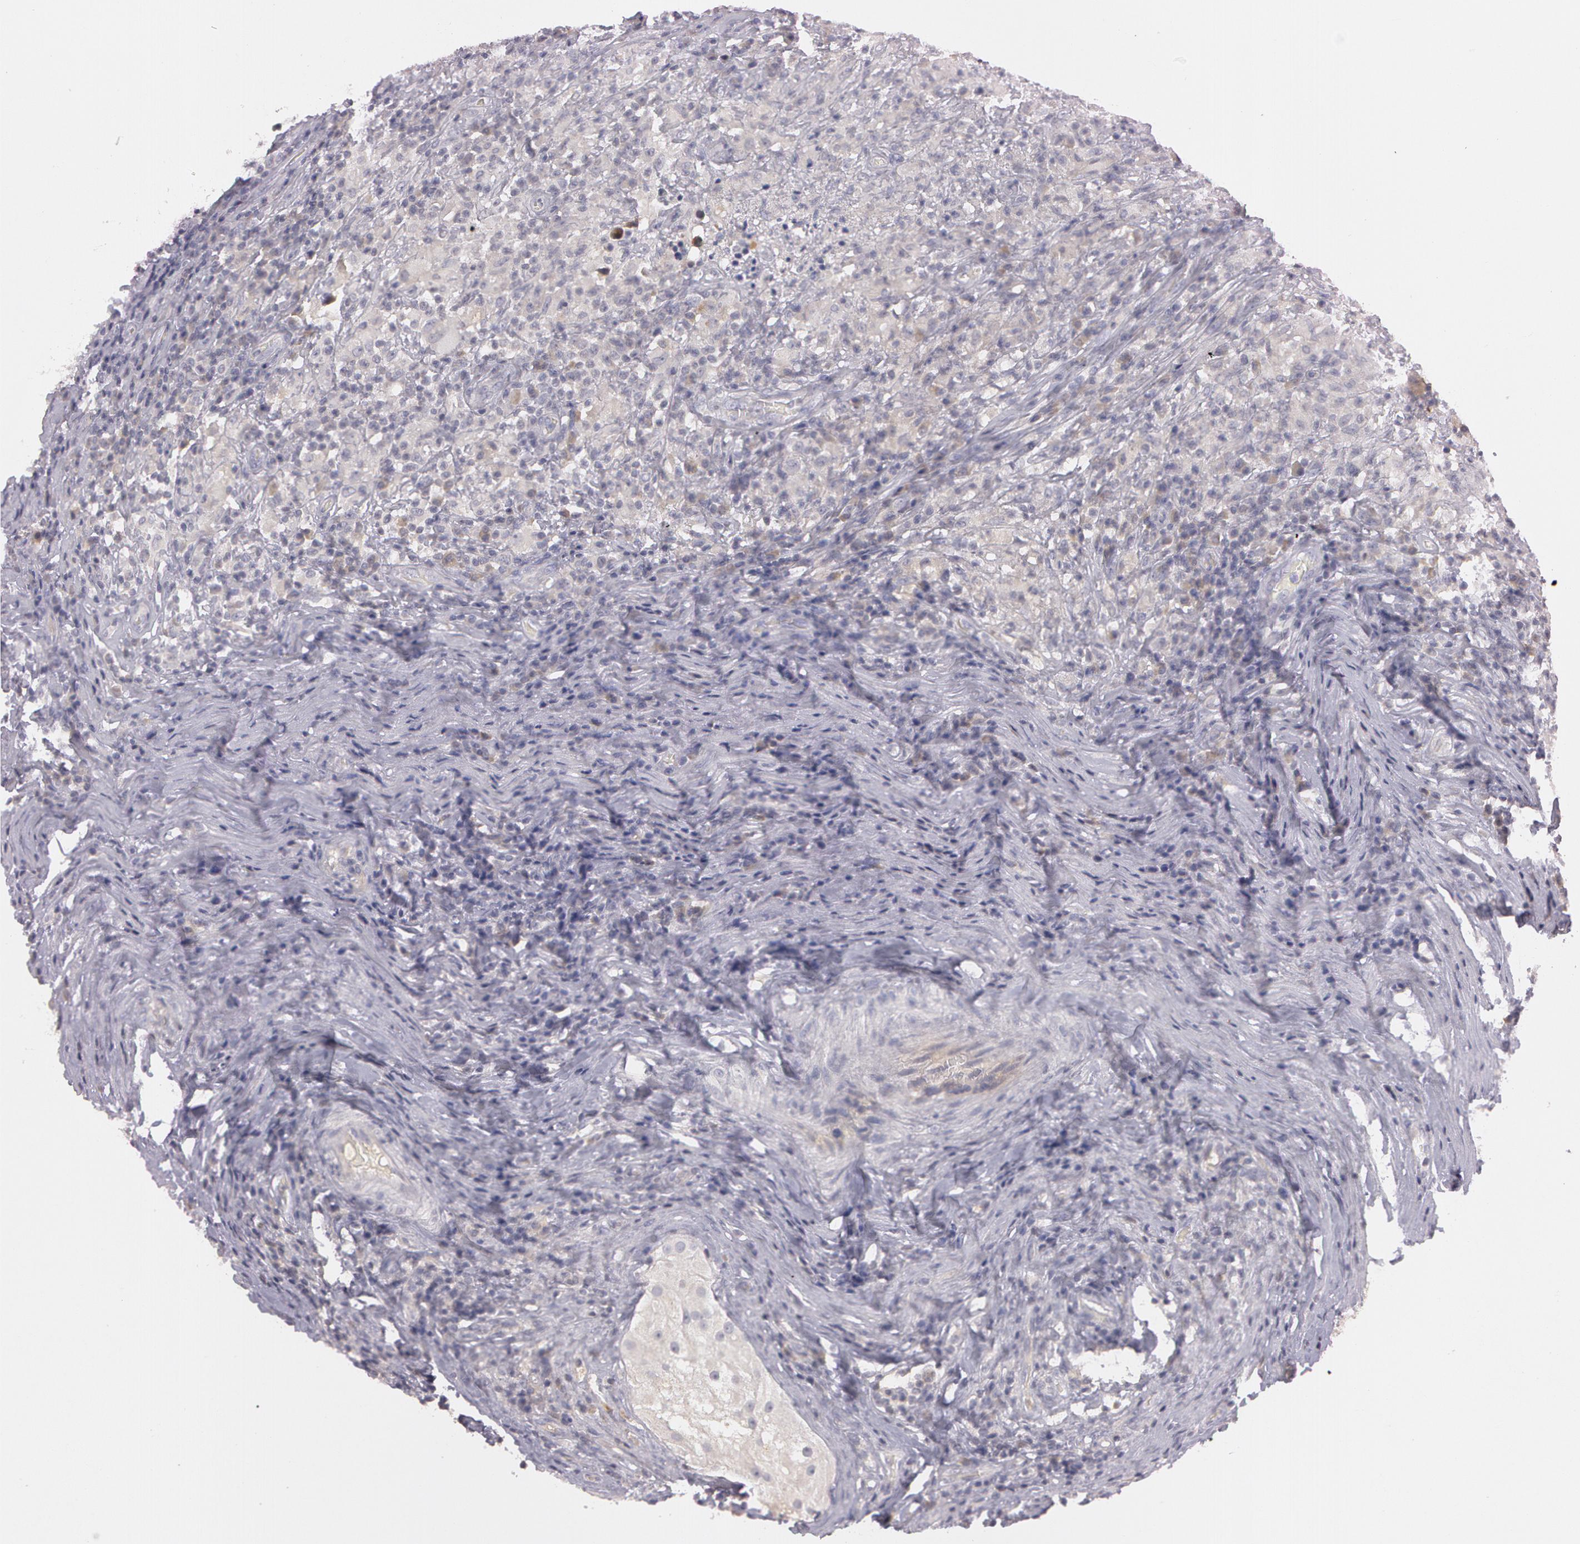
{"staining": {"intensity": "weak", "quantity": "<25%", "location": "cytoplasmic/membranous"}, "tissue": "testis cancer", "cell_type": "Tumor cells", "image_type": "cancer", "snomed": [{"axis": "morphology", "description": "Seminoma, NOS"}, {"axis": "topography", "description": "Testis"}], "caption": "The IHC micrograph has no significant expression in tumor cells of testis seminoma tissue.", "gene": "MXRA5", "patient": {"sex": "male", "age": 34}}